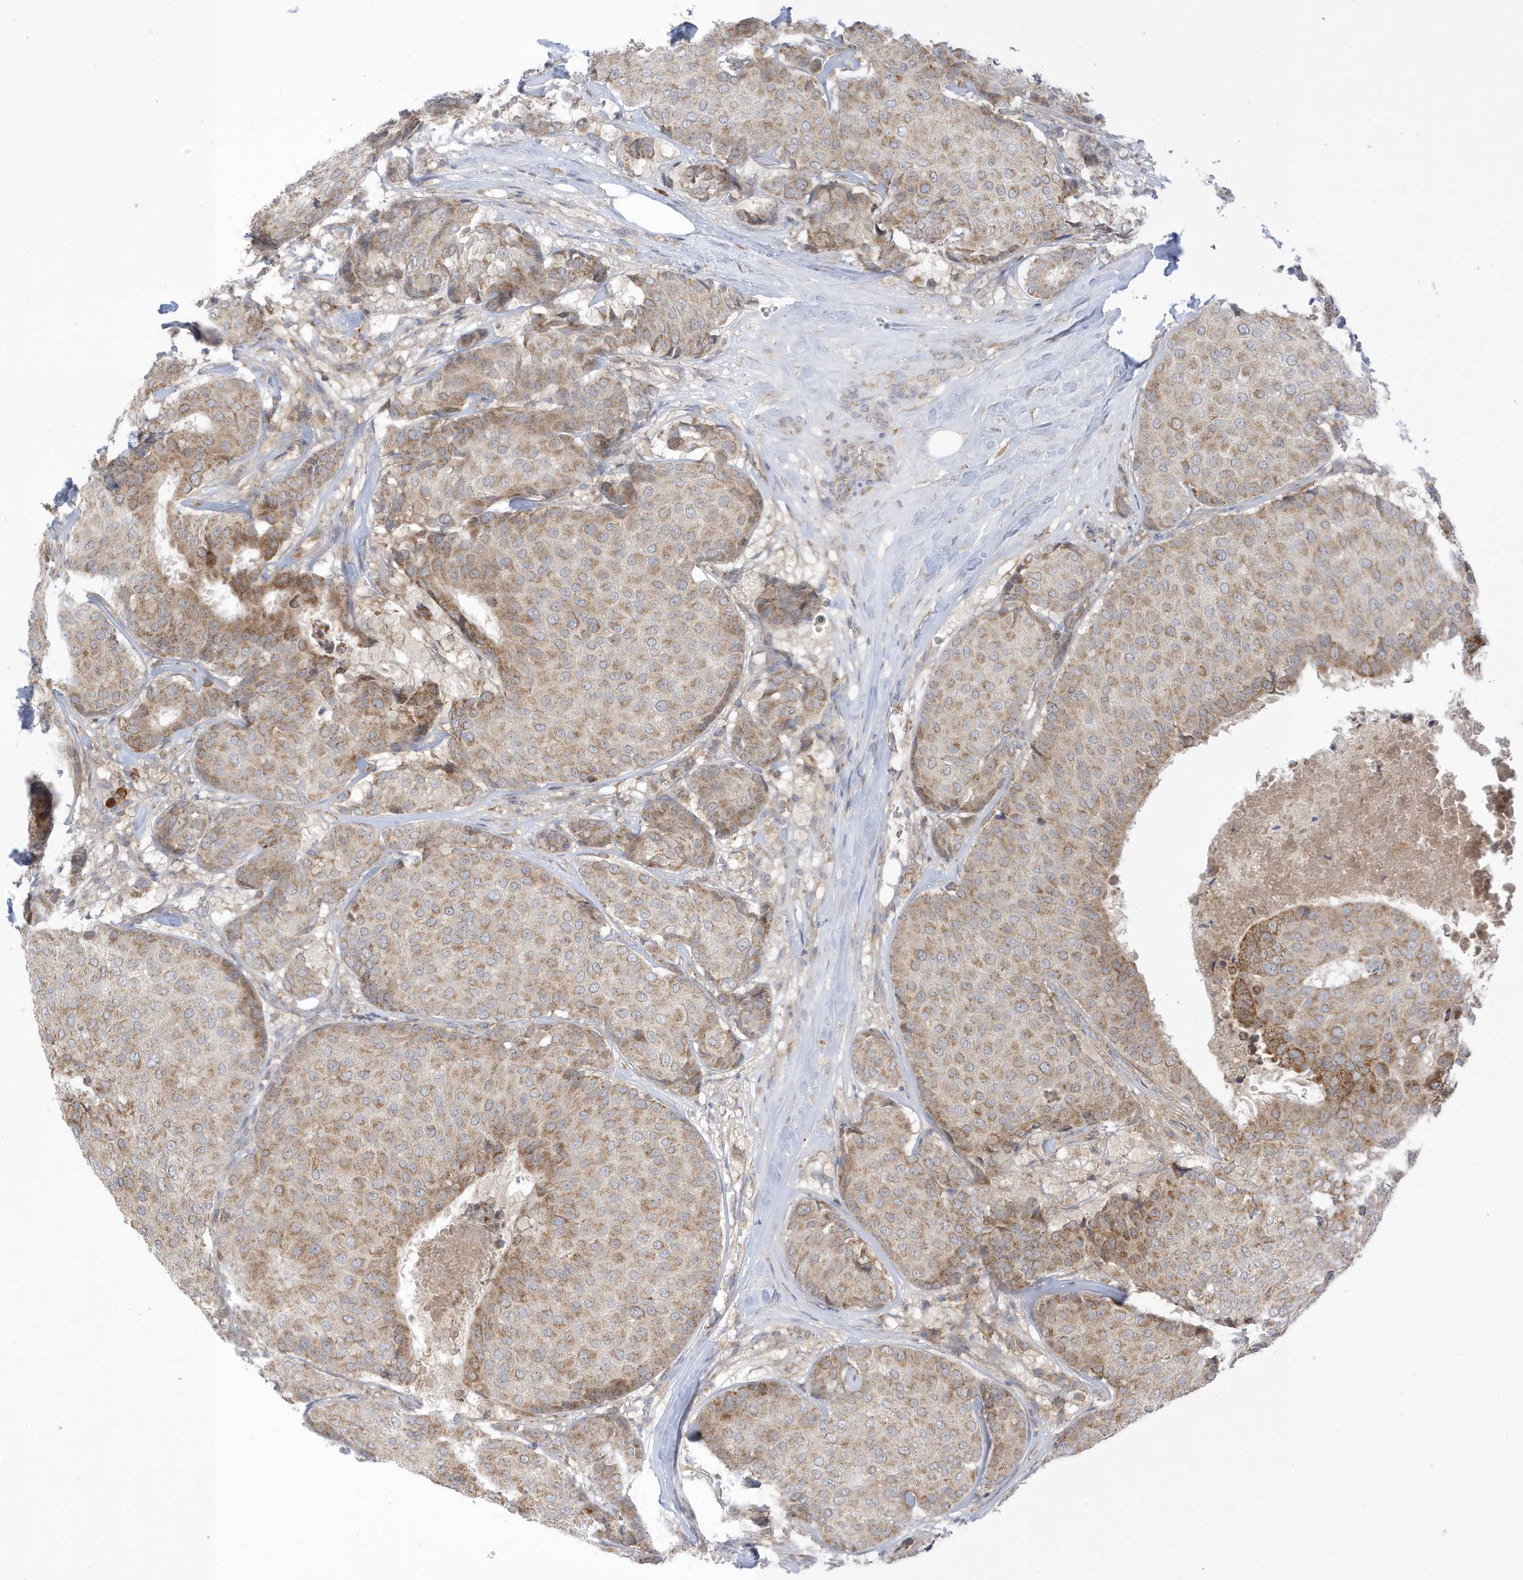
{"staining": {"intensity": "moderate", "quantity": "25%-75%", "location": "cytoplasmic/membranous"}, "tissue": "breast cancer", "cell_type": "Tumor cells", "image_type": "cancer", "snomed": [{"axis": "morphology", "description": "Duct carcinoma"}, {"axis": "topography", "description": "Breast"}], "caption": "Breast cancer (infiltrating ductal carcinoma) stained for a protein (brown) reveals moderate cytoplasmic/membranous positive positivity in approximately 25%-75% of tumor cells.", "gene": "NPPC", "patient": {"sex": "female", "age": 75}}